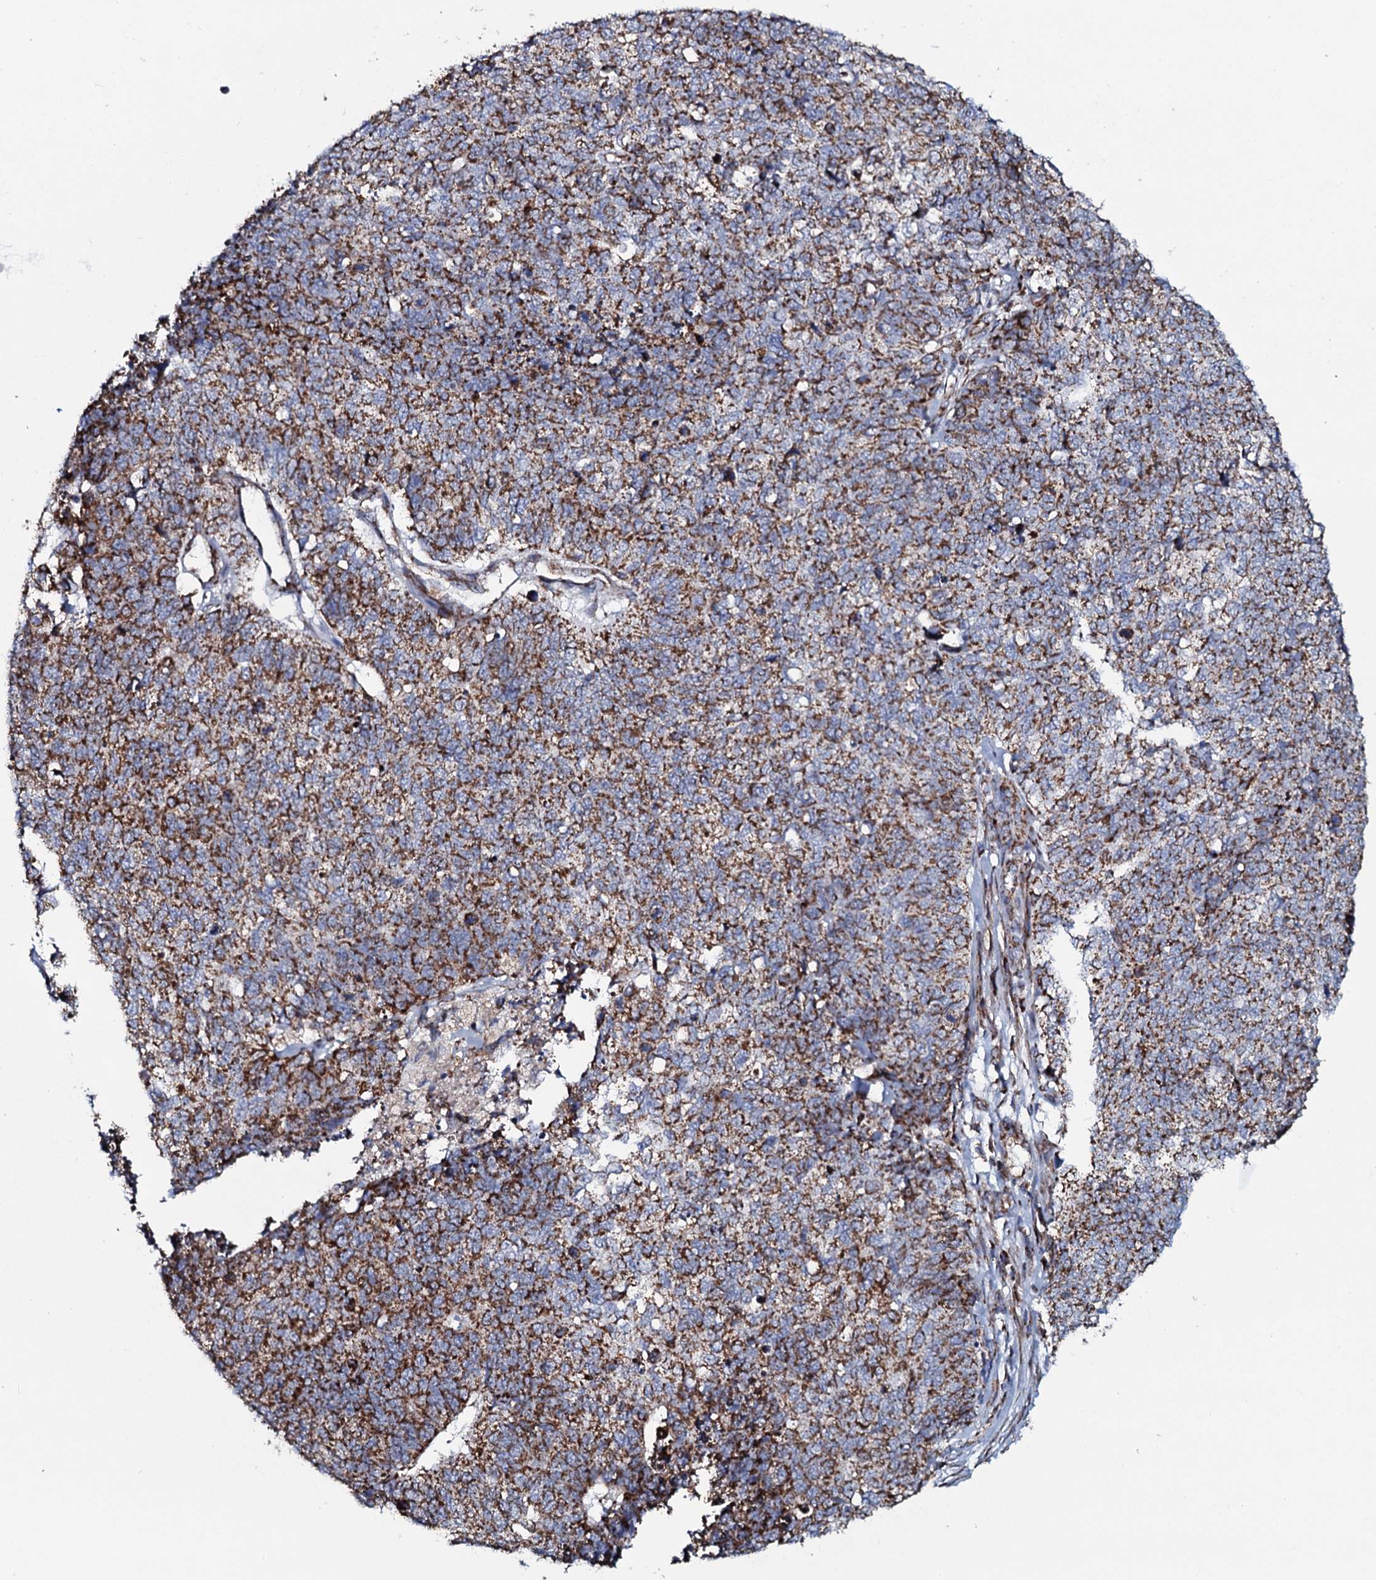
{"staining": {"intensity": "moderate", "quantity": ">75%", "location": "cytoplasmic/membranous"}, "tissue": "cervical cancer", "cell_type": "Tumor cells", "image_type": "cancer", "snomed": [{"axis": "morphology", "description": "Squamous cell carcinoma, NOS"}, {"axis": "topography", "description": "Cervix"}], "caption": "Immunohistochemistry (DAB (3,3'-diaminobenzidine)) staining of human cervical cancer (squamous cell carcinoma) demonstrates moderate cytoplasmic/membranous protein staining in approximately >75% of tumor cells.", "gene": "EVC2", "patient": {"sex": "female", "age": 63}}